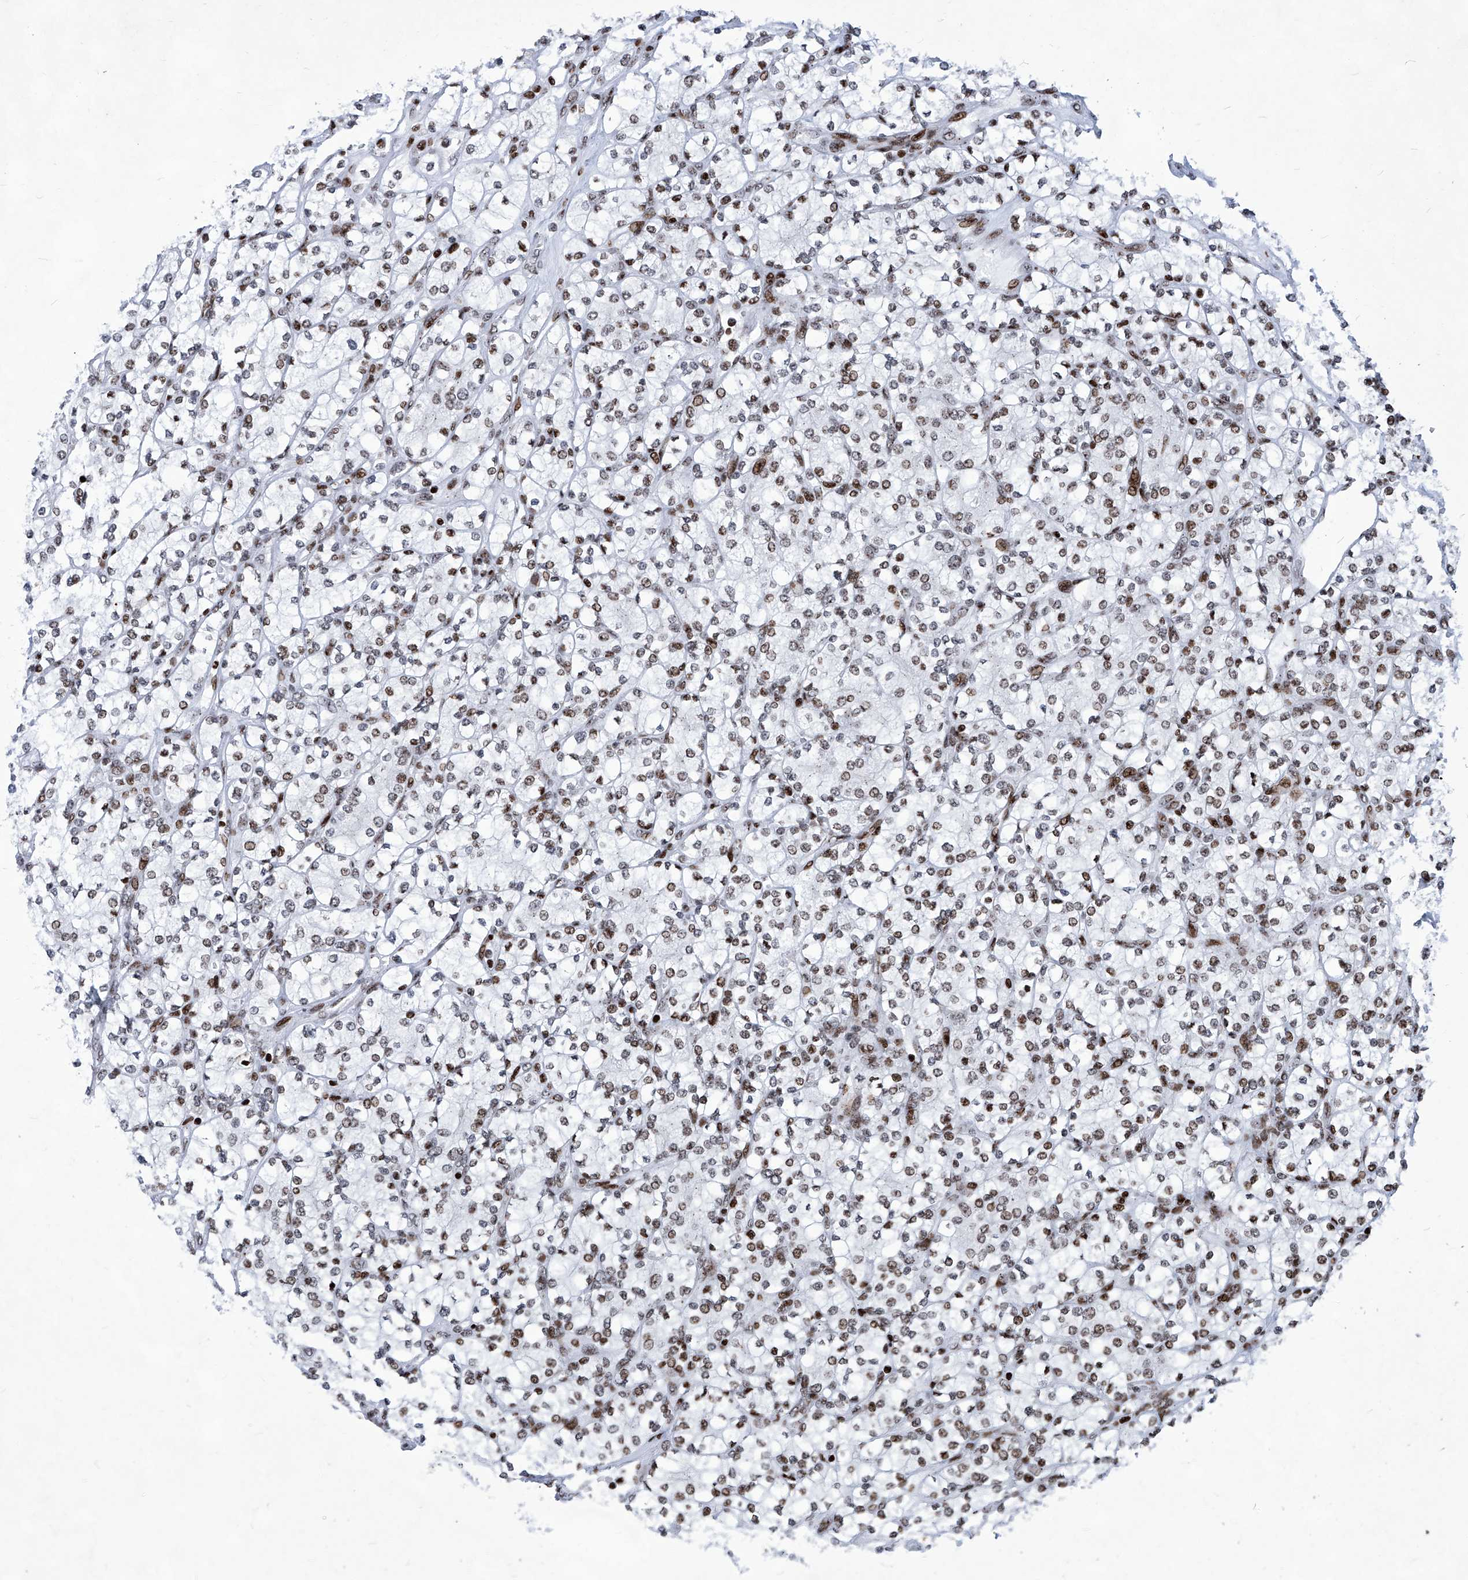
{"staining": {"intensity": "moderate", "quantity": "25%-75%", "location": "nuclear"}, "tissue": "renal cancer", "cell_type": "Tumor cells", "image_type": "cancer", "snomed": [{"axis": "morphology", "description": "Adenocarcinoma, NOS"}, {"axis": "topography", "description": "Kidney"}], "caption": "Tumor cells exhibit medium levels of moderate nuclear expression in about 25%-75% of cells in human renal cancer (adenocarcinoma).", "gene": "HEY2", "patient": {"sex": "male", "age": 77}}